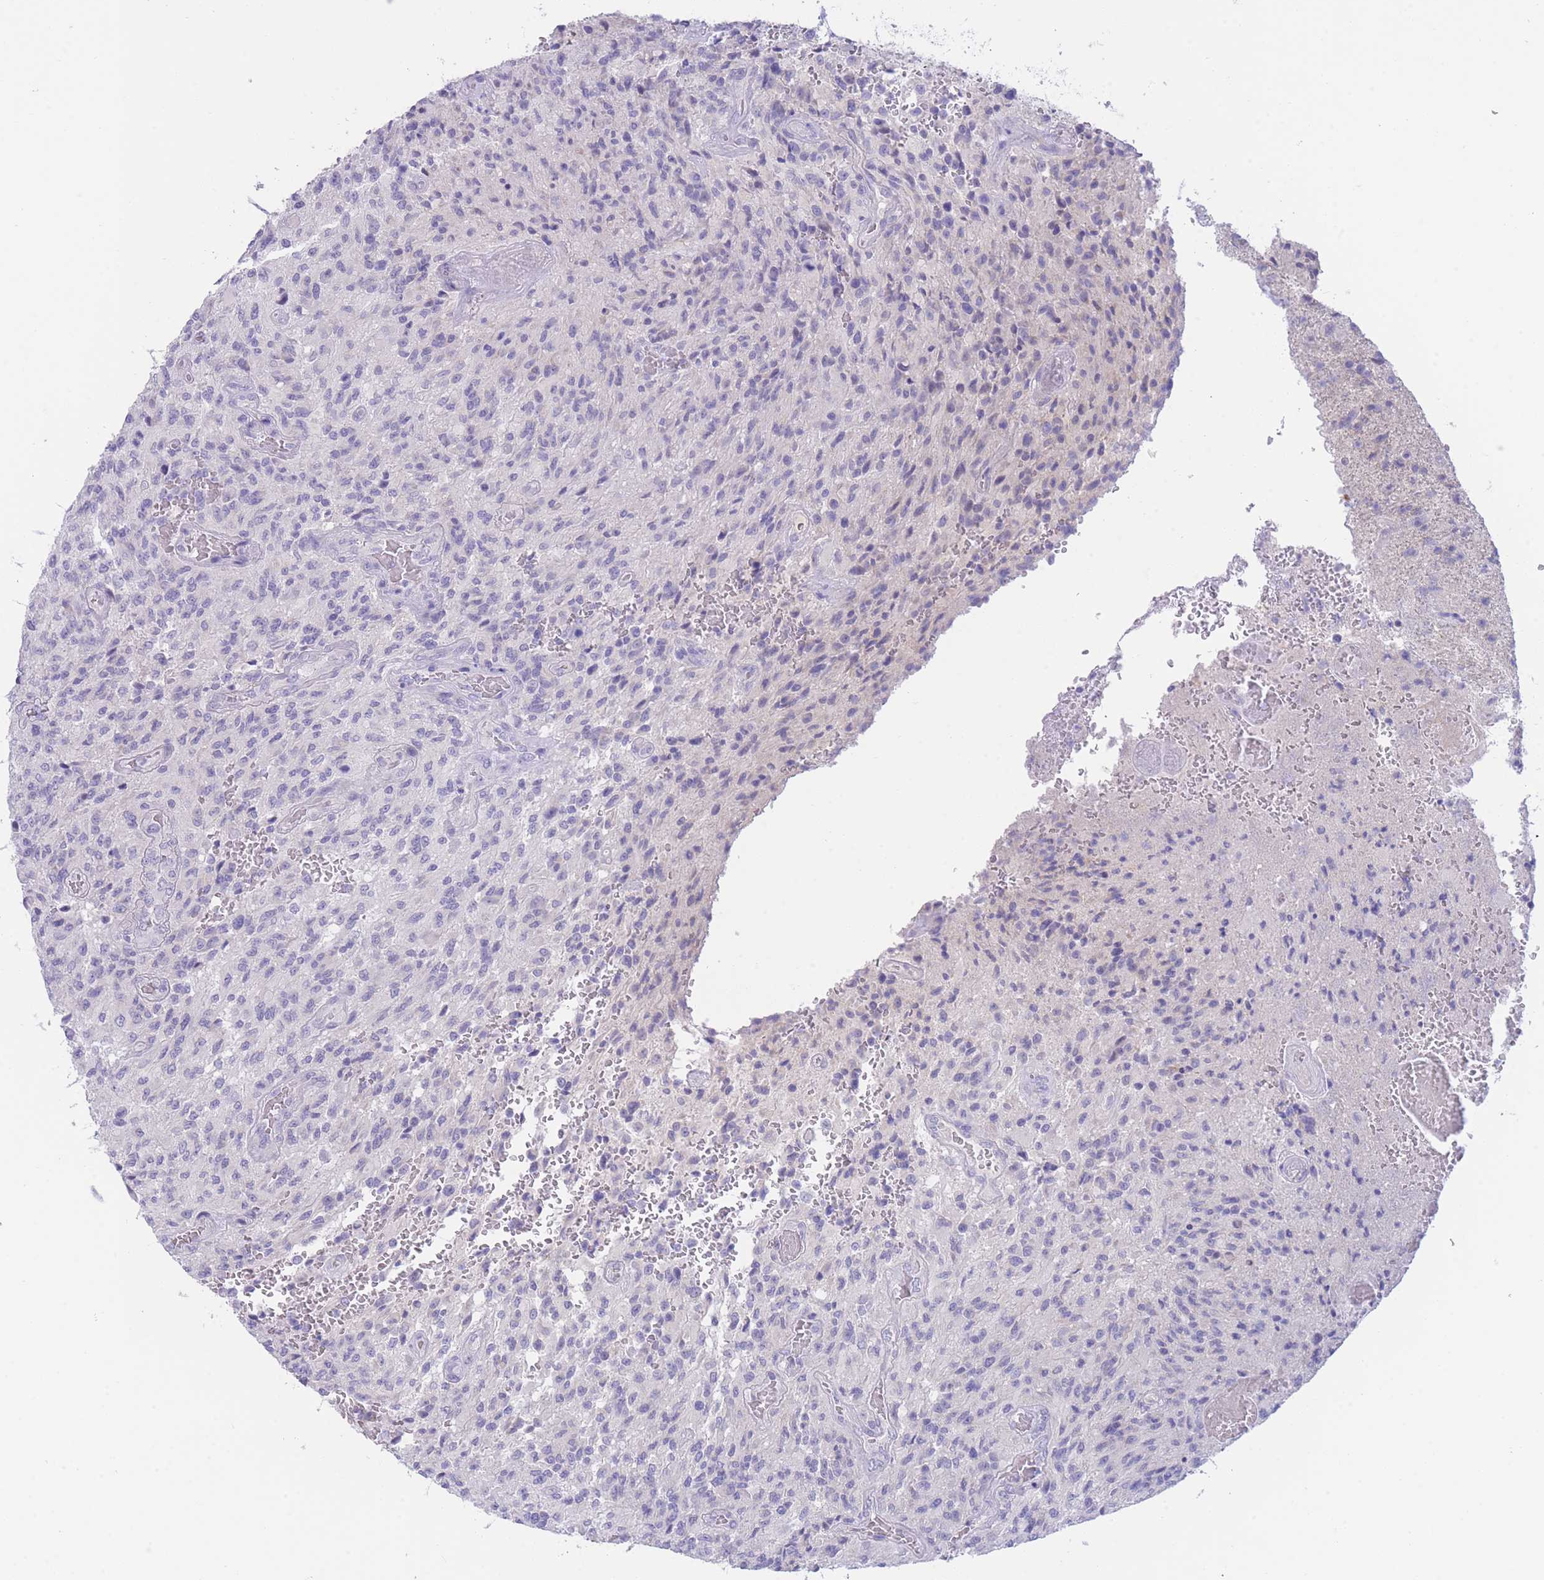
{"staining": {"intensity": "negative", "quantity": "none", "location": "none"}, "tissue": "glioma", "cell_type": "Tumor cells", "image_type": "cancer", "snomed": [{"axis": "morphology", "description": "Normal tissue, NOS"}, {"axis": "morphology", "description": "Glioma, malignant, High grade"}, {"axis": "topography", "description": "Cerebral cortex"}], "caption": "Glioma was stained to show a protein in brown. There is no significant expression in tumor cells. (Stains: DAB immunohistochemistry (IHC) with hematoxylin counter stain, Microscopy: brightfield microscopy at high magnification).", "gene": "PCDHB3", "patient": {"sex": "male", "age": 56}}